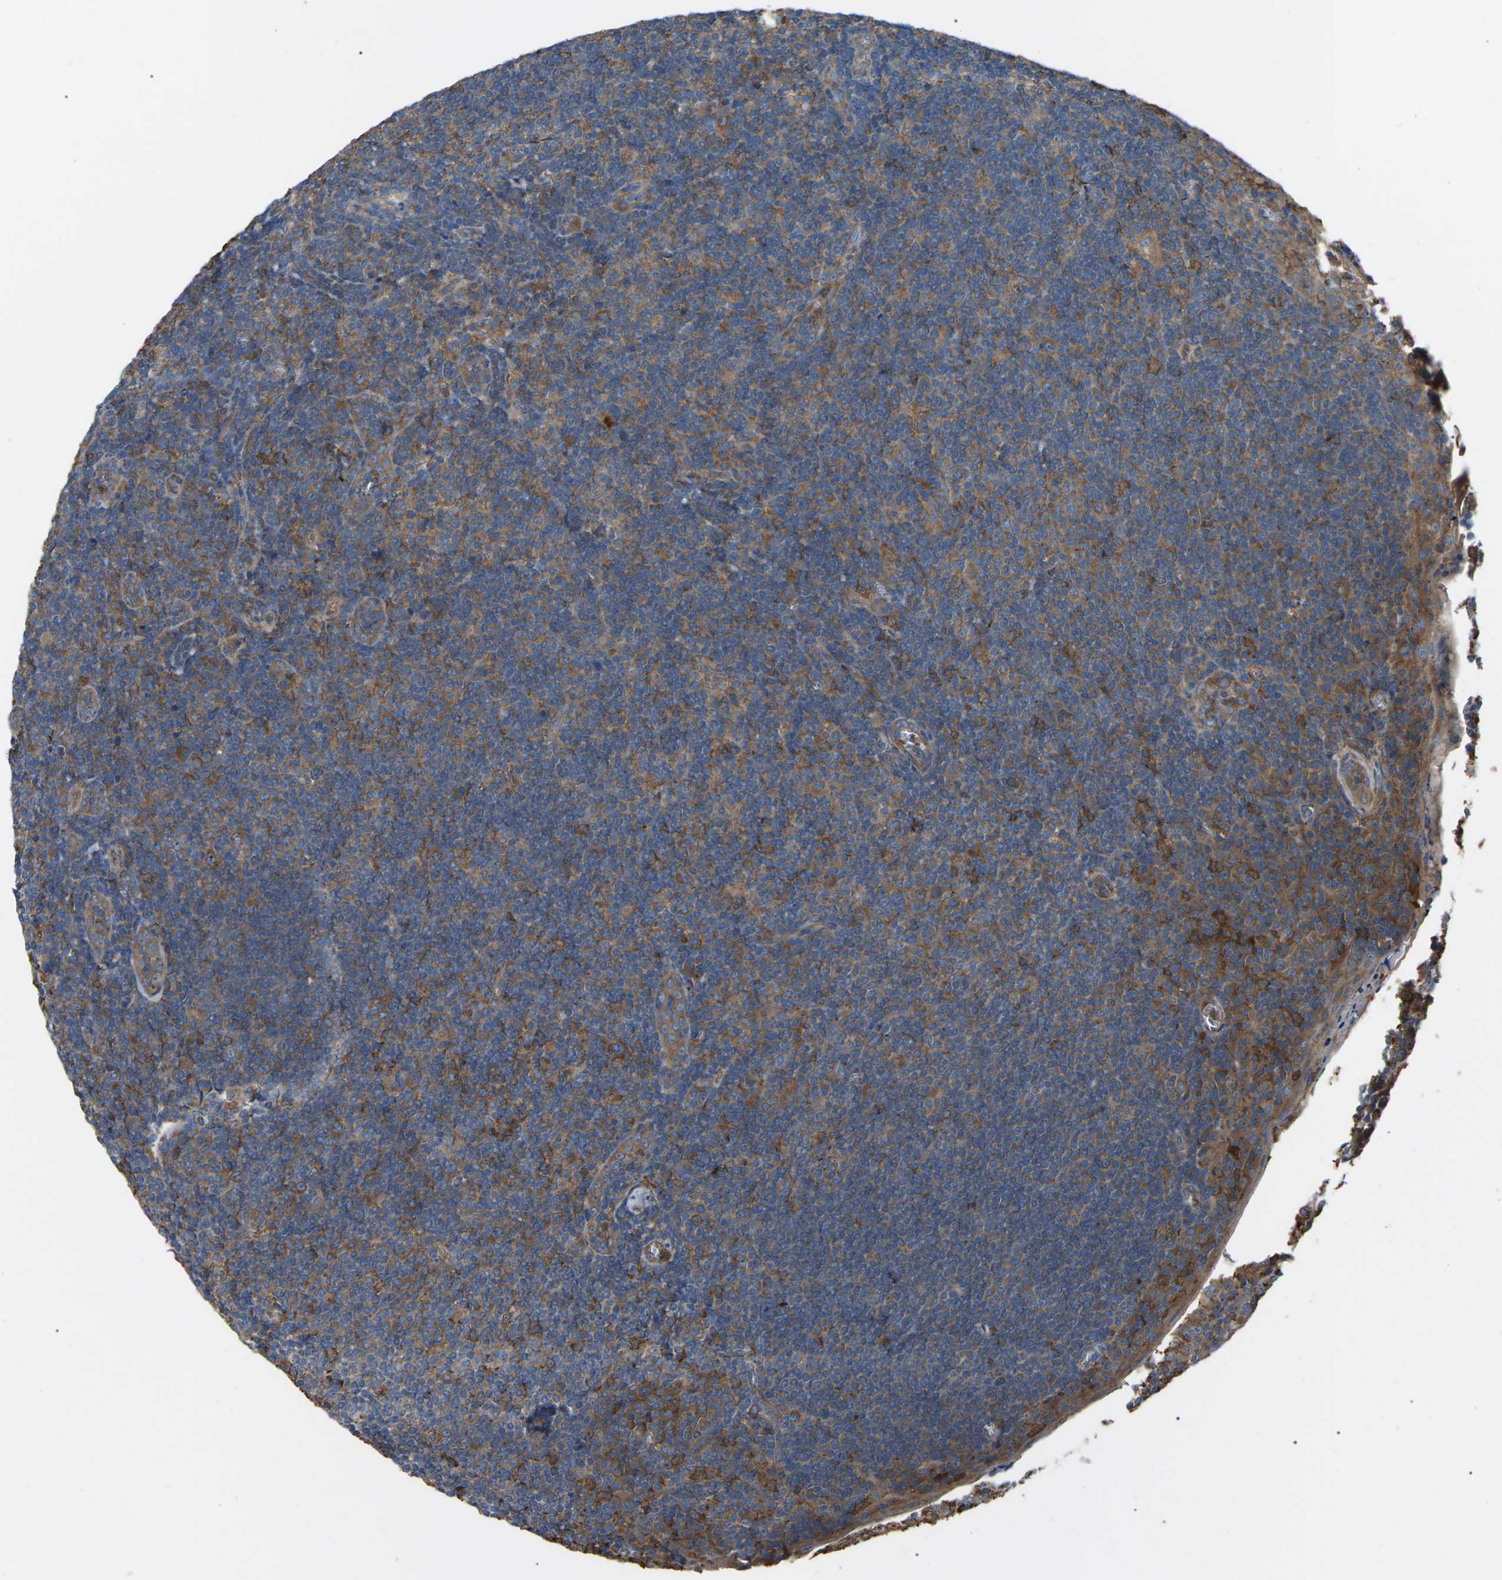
{"staining": {"intensity": "moderate", "quantity": ">75%", "location": "cytoplasmic/membranous"}, "tissue": "tonsil", "cell_type": "Germinal center cells", "image_type": "normal", "snomed": [{"axis": "morphology", "description": "Normal tissue, NOS"}, {"axis": "topography", "description": "Tonsil"}], "caption": "Protein analysis of unremarkable tonsil demonstrates moderate cytoplasmic/membranous expression in approximately >75% of germinal center cells.", "gene": "AIMP1", "patient": {"sex": "male", "age": 37}}